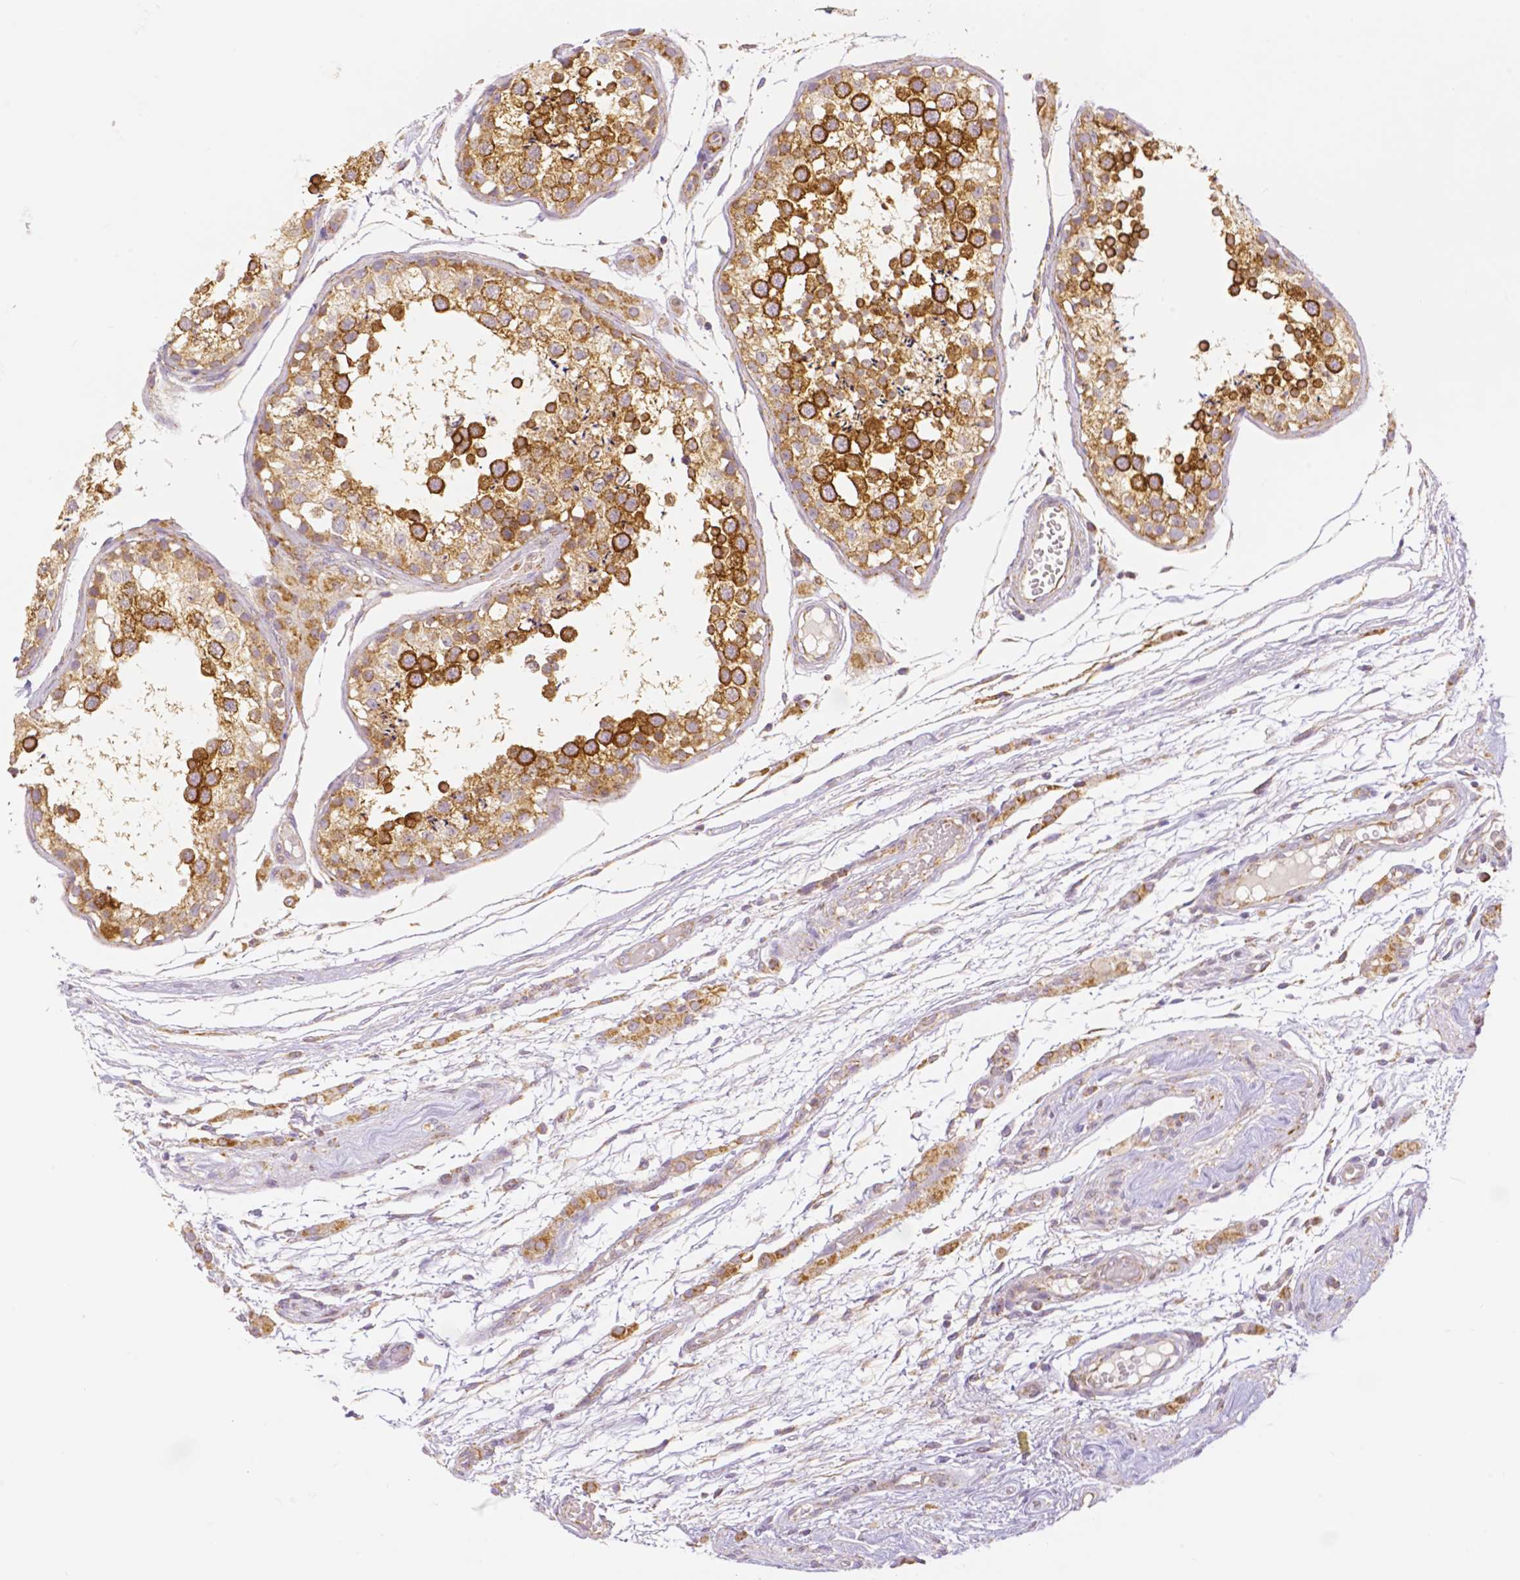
{"staining": {"intensity": "strong", "quantity": ">75%", "location": "cytoplasmic/membranous"}, "tissue": "testis", "cell_type": "Cells in seminiferous ducts", "image_type": "normal", "snomed": [{"axis": "morphology", "description": "Normal tissue, NOS"}, {"axis": "morphology", "description": "Seminoma, NOS"}, {"axis": "topography", "description": "Testis"}], "caption": "A micrograph showing strong cytoplasmic/membranous staining in approximately >75% of cells in seminiferous ducts in normal testis, as visualized by brown immunohistochemical staining.", "gene": "RHOT1", "patient": {"sex": "male", "age": 29}}